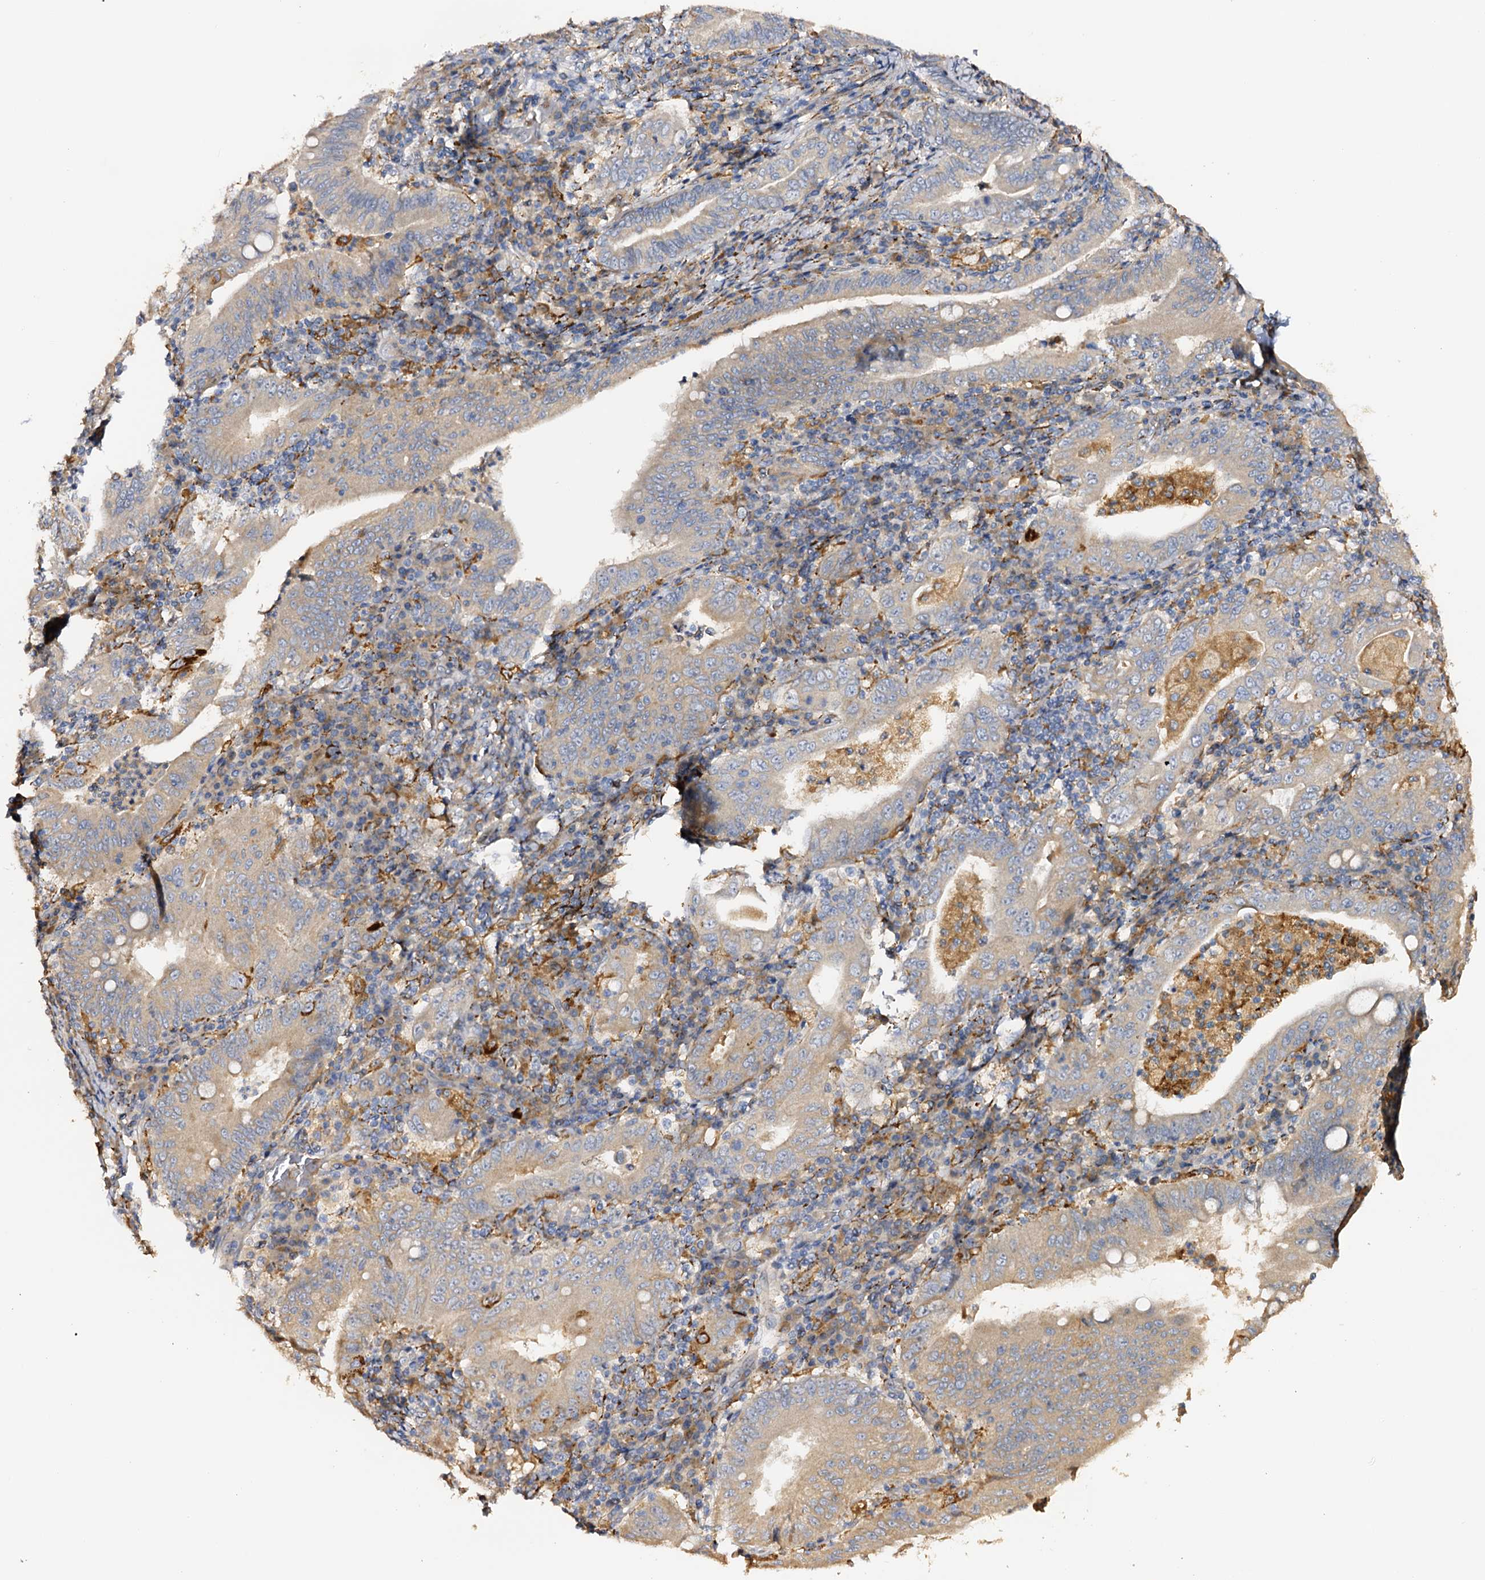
{"staining": {"intensity": "weak", "quantity": "<25%", "location": "cytoplasmic/membranous"}, "tissue": "stomach cancer", "cell_type": "Tumor cells", "image_type": "cancer", "snomed": [{"axis": "morphology", "description": "Normal tissue, NOS"}, {"axis": "morphology", "description": "Adenocarcinoma, NOS"}, {"axis": "topography", "description": "Esophagus"}, {"axis": "topography", "description": "Stomach, upper"}, {"axis": "topography", "description": "Peripheral nerve tissue"}], "caption": "Tumor cells show no significant protein staining in adenocarcinoma (stomach).", "gene": "DMXL2", "patient": {"sex": "male", "age": 62}}